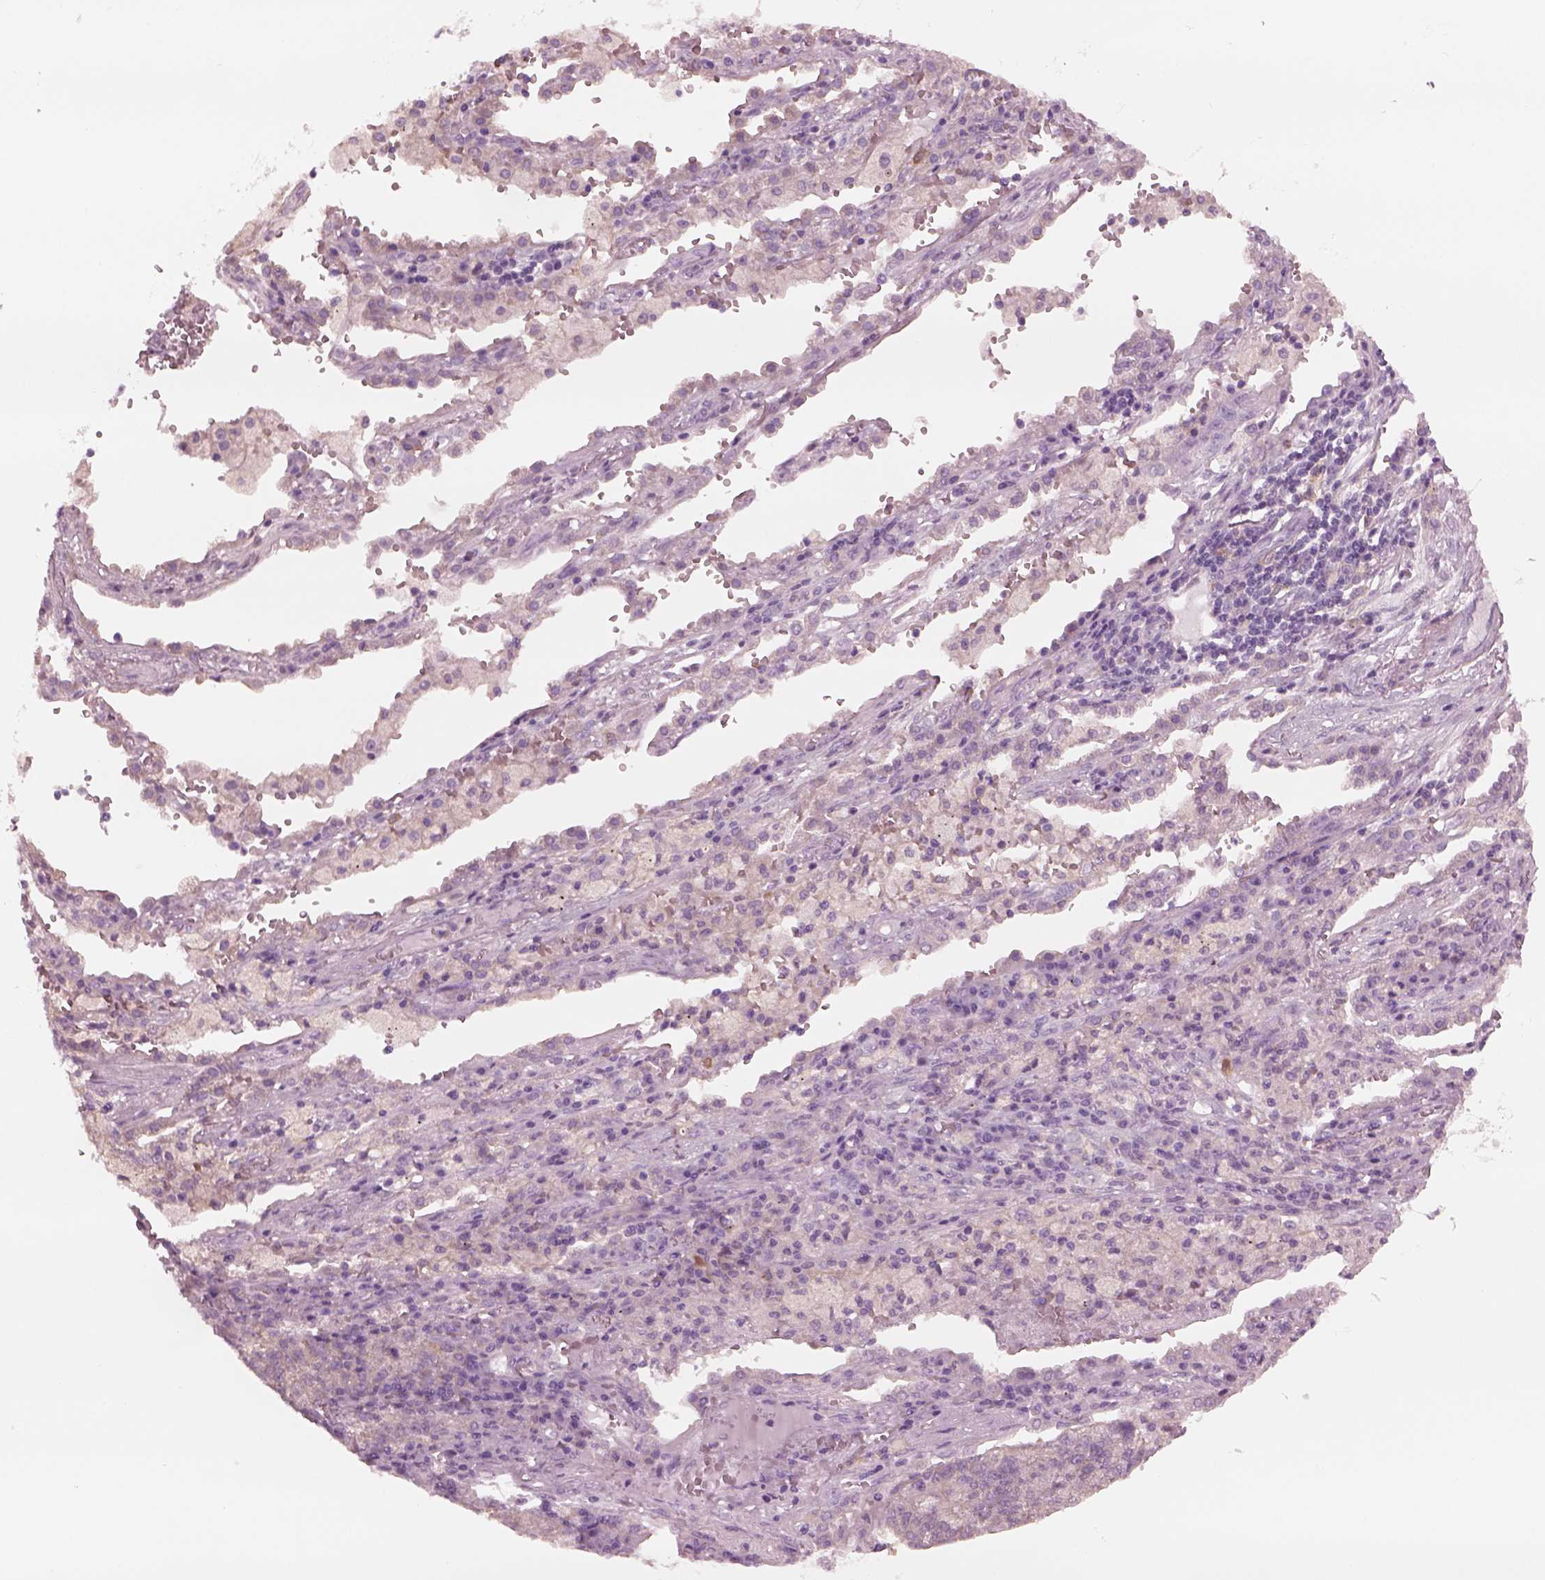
{"staining": {"intensity": "negative", "quantity": "none", "location": "none"}, "tissue": "lung cancer", "cell_type": "Tumor cells", "image_type": "cancer", "snomed": [{"axis": "morphology", "description": "Adenocarcinoma, NOS"}, {"axis": "topography", "description": "Lung"}], "caption": "There is no significant expression in tumor cells of lung cancer (adenocarcinoma).", "gene": "SHTN1", "patient": {"sex": "male", "age": 57}}